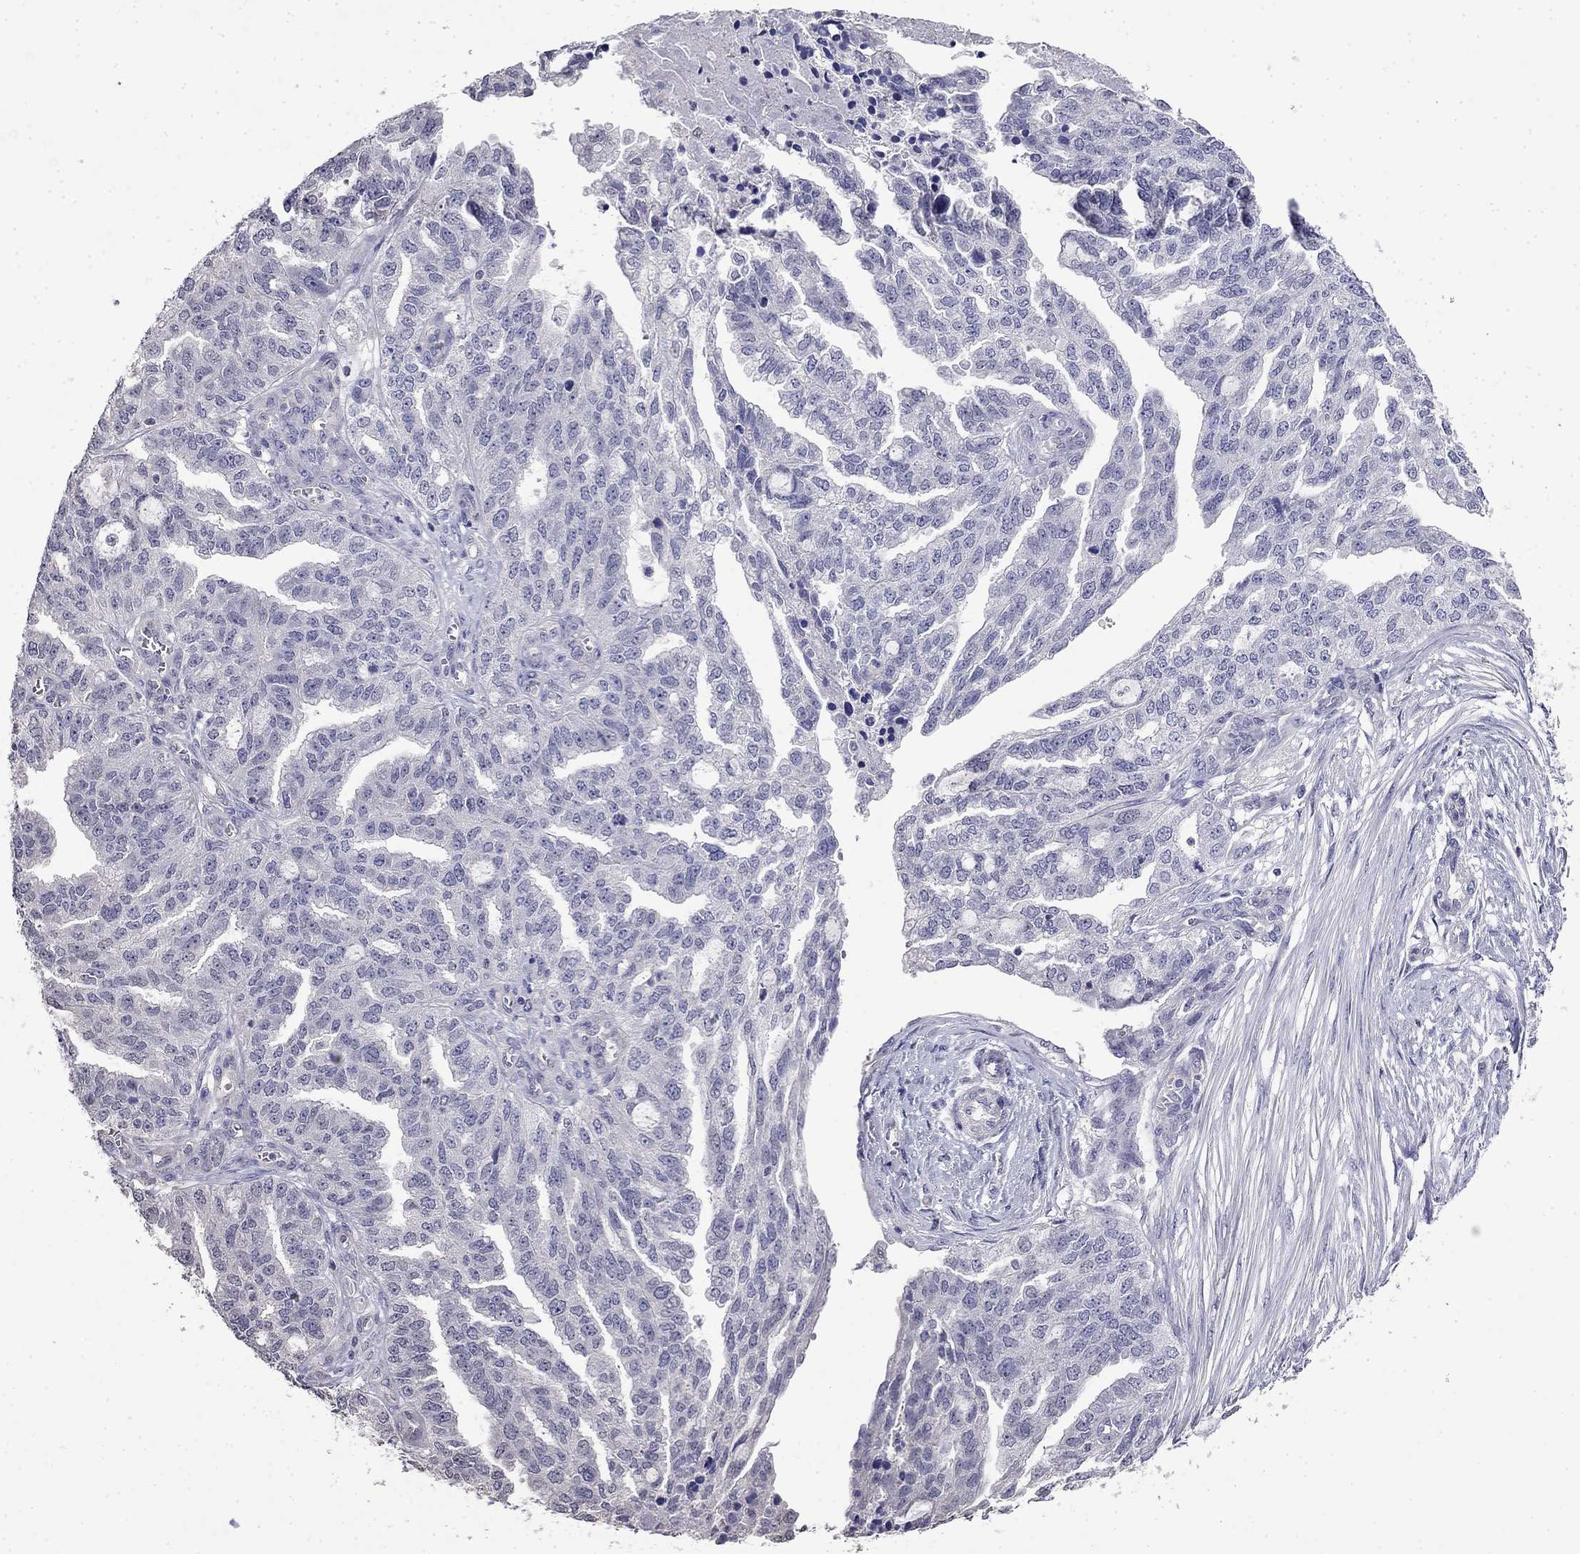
{"staining": {"intensity": "negative", "quantity": "none", "location": "none"}, "tissue": "ovarian cancer", "cell_type": "Tumor cells", "image_type": "cancer", "snomed": [{"axis": "morphology", "description": "Cystadenocarcinoma, serous, NOS"}, {"axis": "topography", "description": "Ovary"}], "caption": "This is an immunohistochemistry photomicrograph of human ovarian cancer. There is no expression in tumor cells.", "gene": "GUCA1B", "patient": {"sex": "female", "age": 51}}